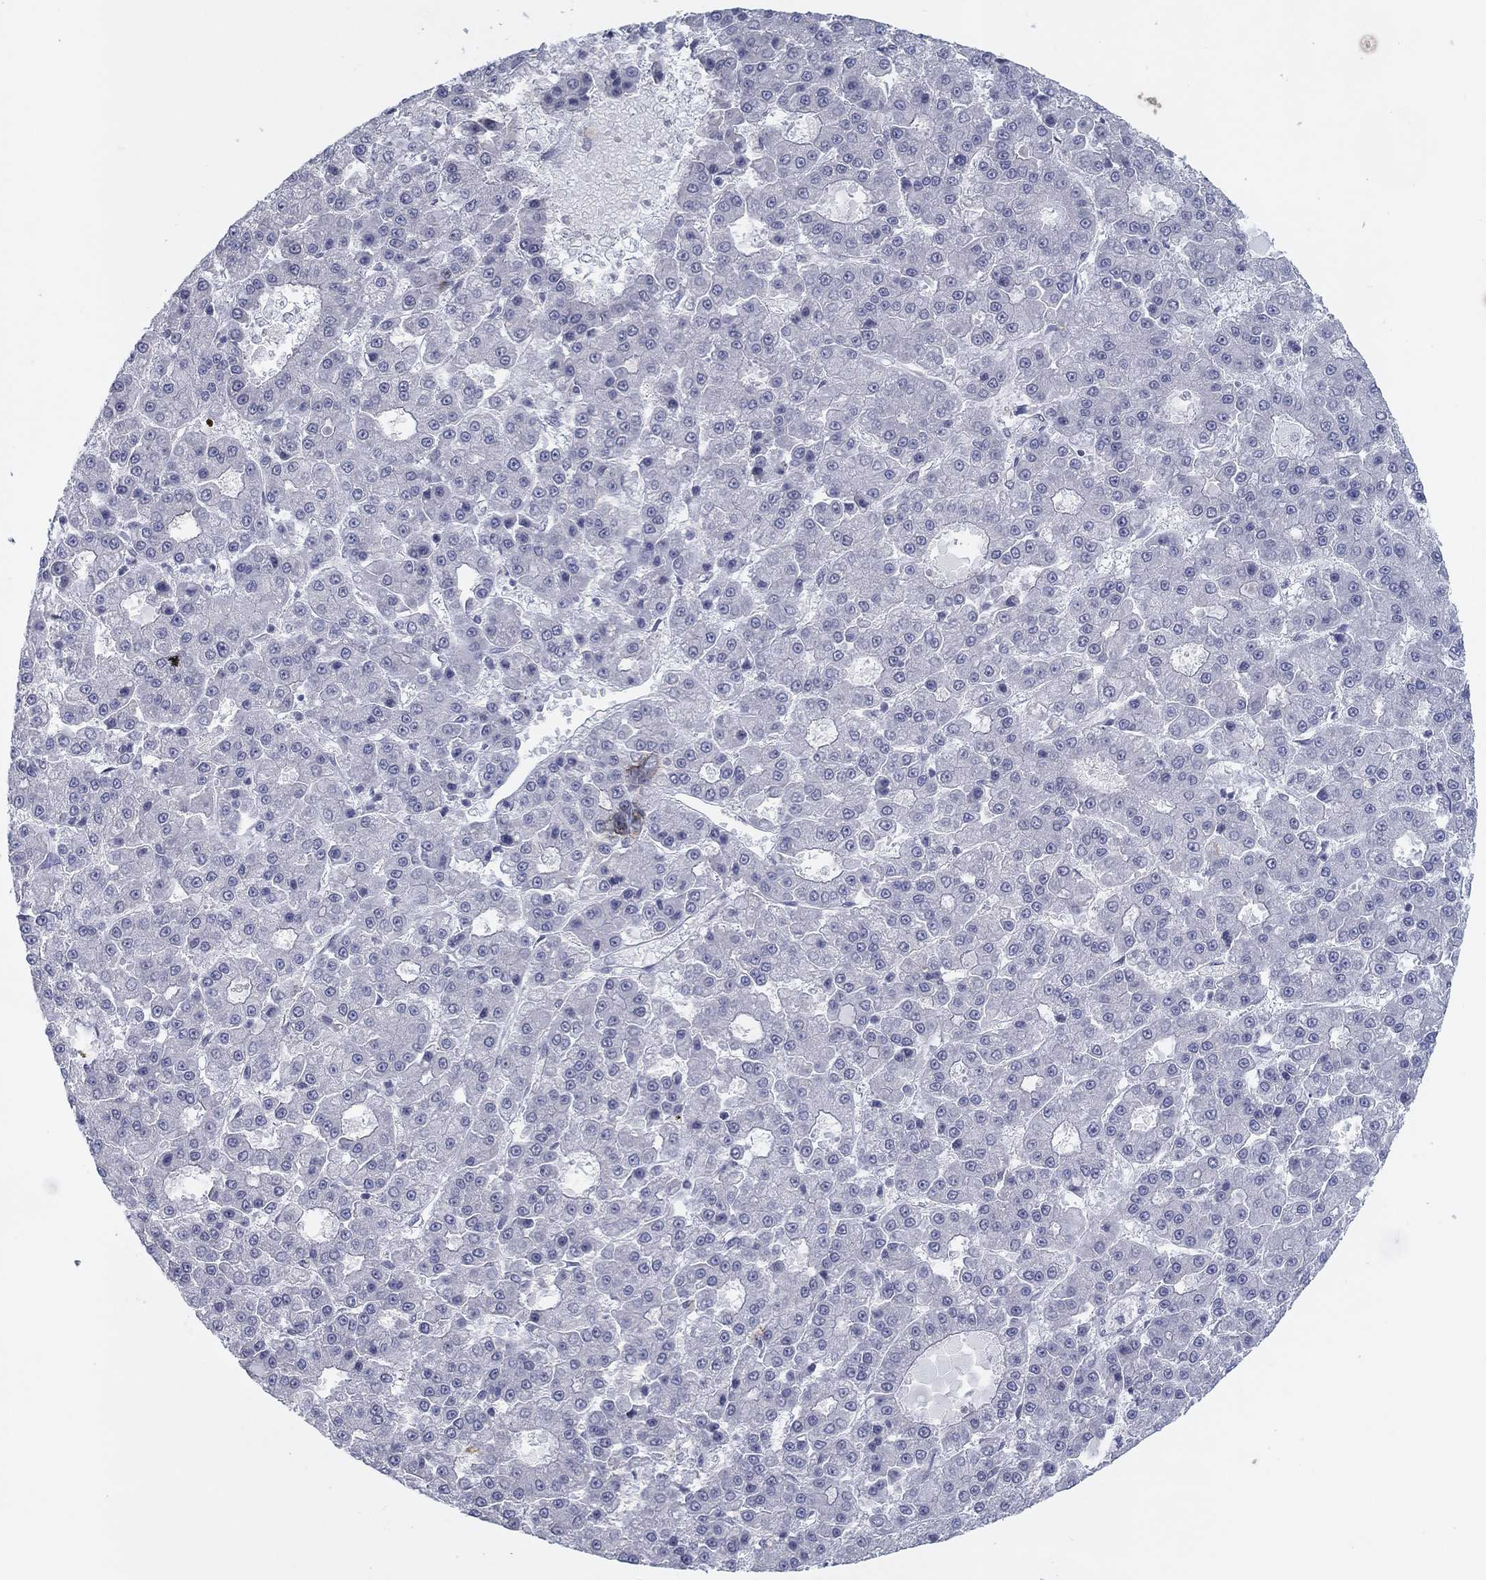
{"staining": {"intensity": "negative", "quantity": "none", "location": "none"}, "tissue": "liver cancer", "cell_type": "Tumor cells", "image_type": "cancer", "snomed": [{"axis": "morphology", "description": "Carcinoma, Hepatocellular, NOS"}, {"axis": "topography", "description": "Liver"}], "caption": "Immunohistochemistry (IHC) of human hepatocellular carcinoma (liver) shows no expression in tumor cells.", "gene": "SLC22A2", "patient": {"sex": "male", "age": 70}}